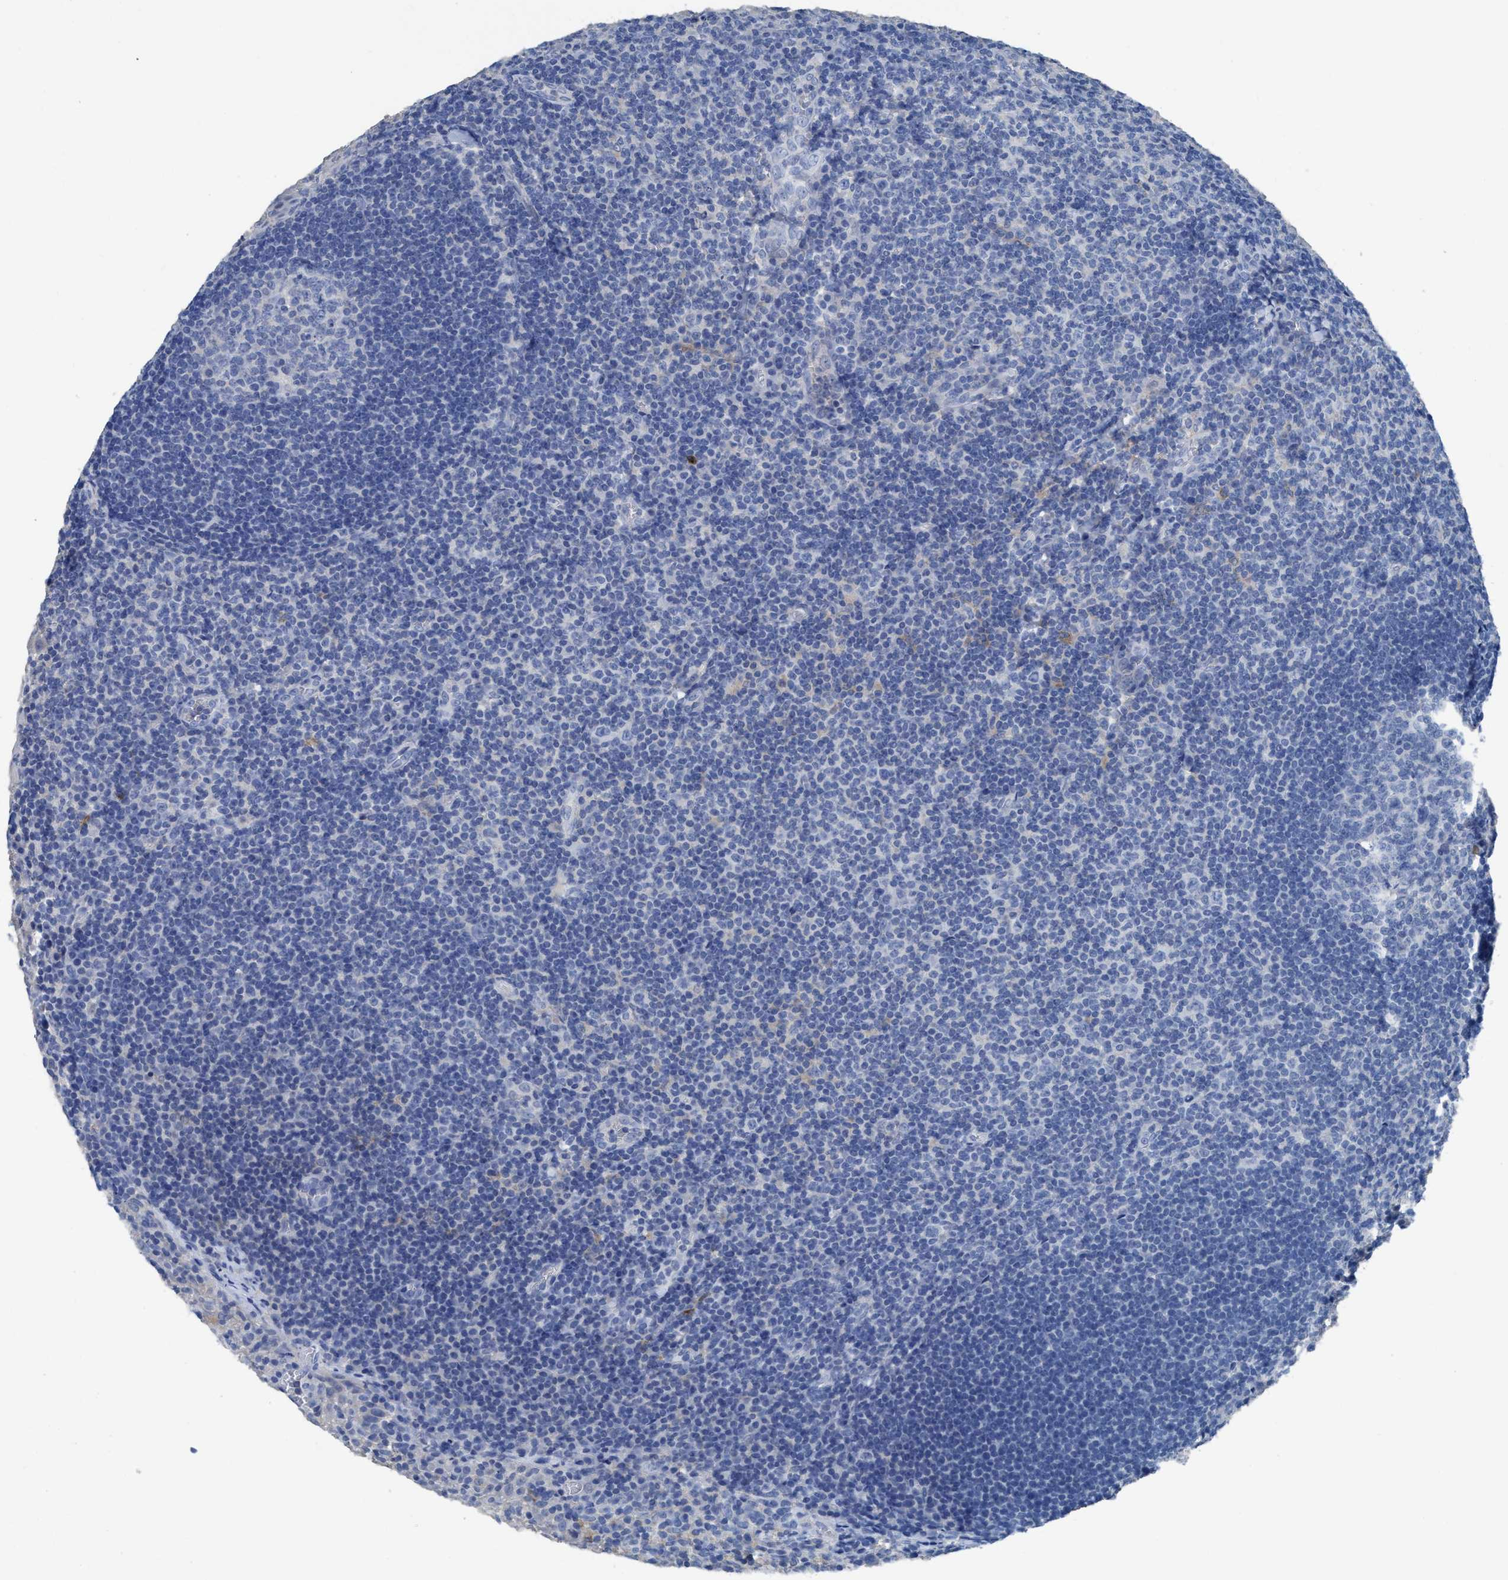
{"staining": {"intensity": "negative", "quantity": "none", "location": "none"}, "tissue": "tonsil", "cell_type": "Germinal center cells", "image_type": "normal", "snomed": [{"axis": "morphology", "description": "Normal tissue, NOS"}, {"axis": "topography", "description": "Tonsil"}], "caption": "There is no significant expression in germinal center cells of tonsil. (DAB (3,3'-diaminobenzidine) IHC visualized using brightfield microscopy, high magnification).", "gene": "DNAI1", "patient": {"sex": "male", "age": 37}}